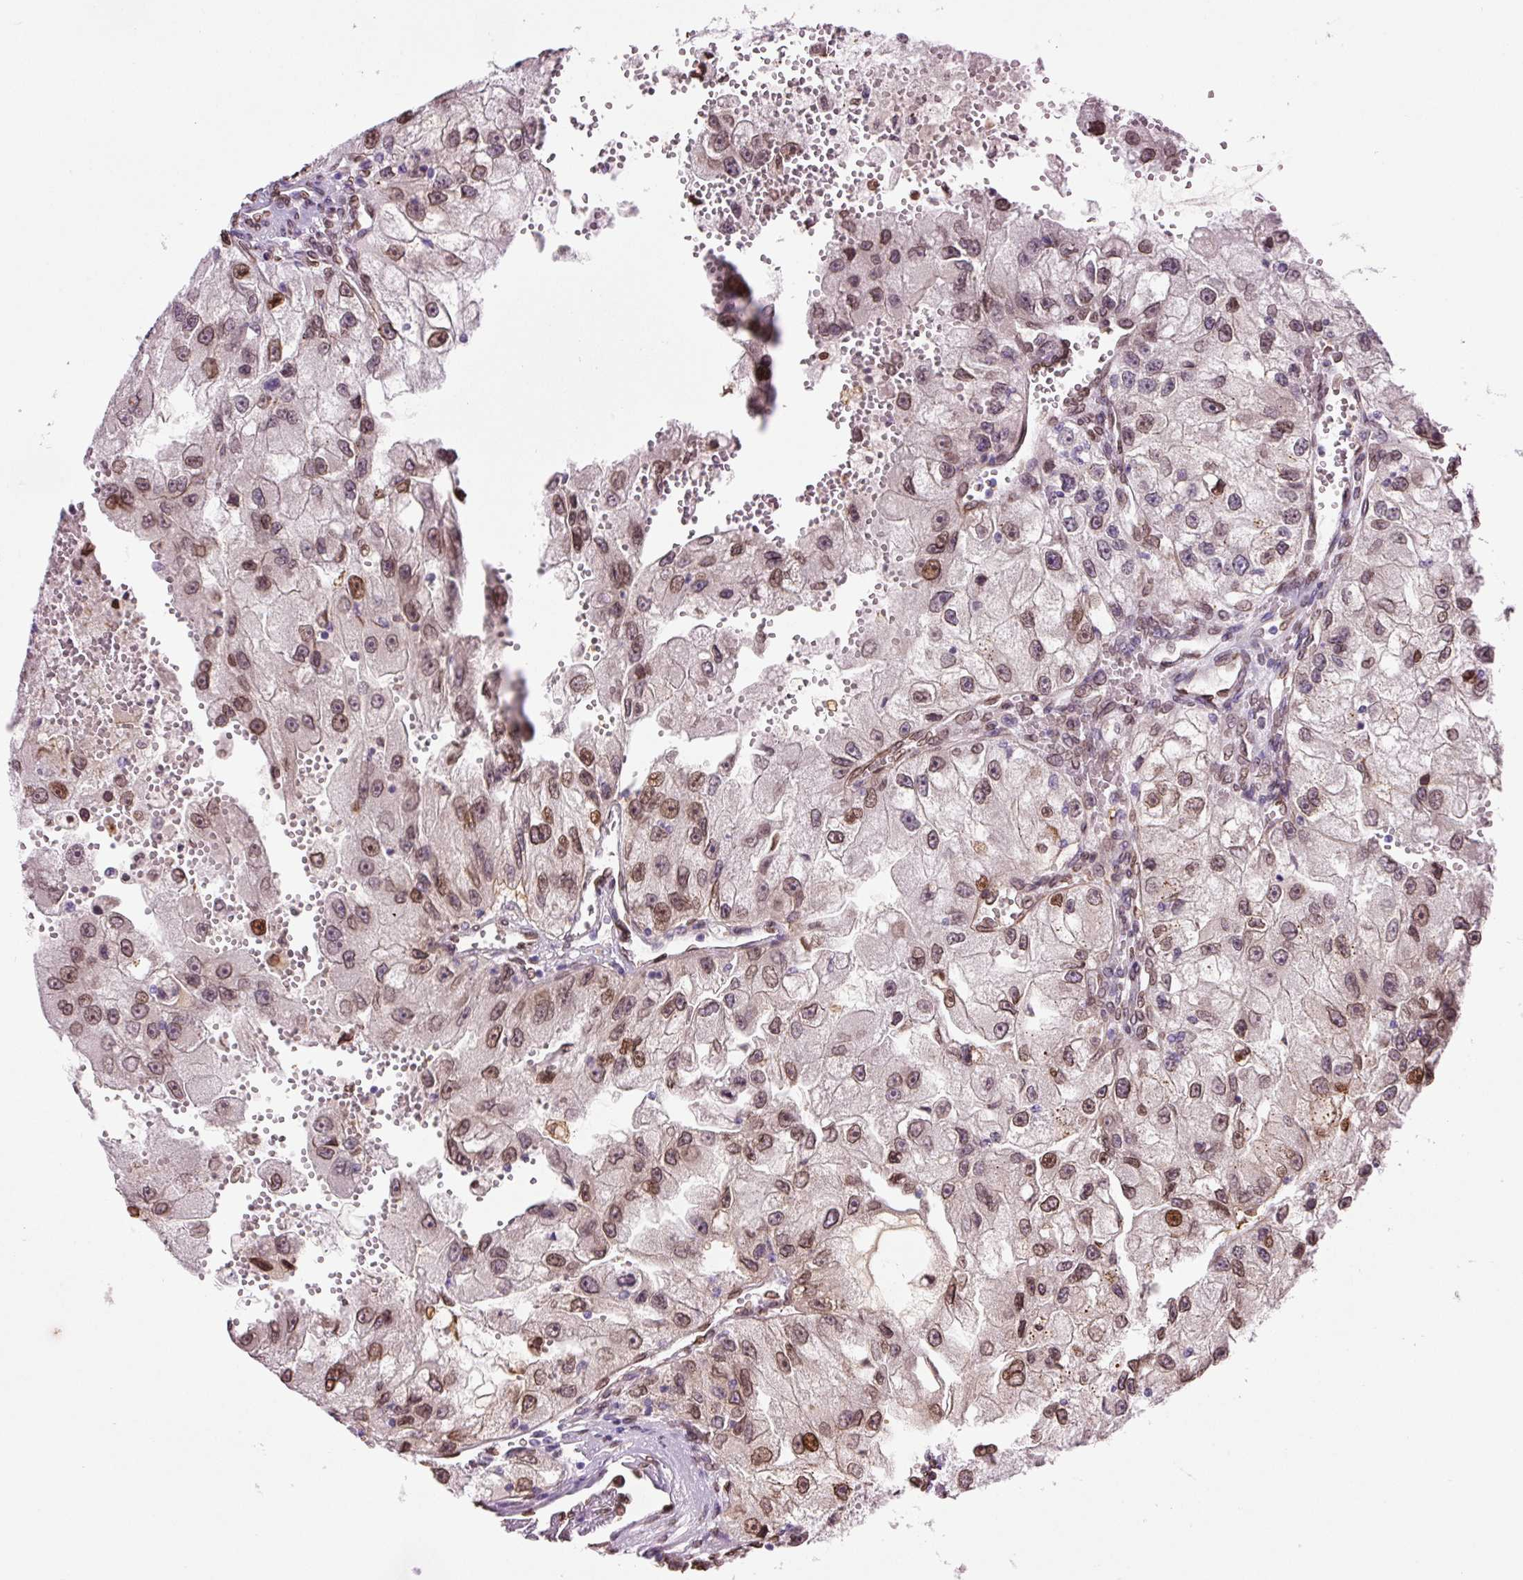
{"staining": {"intensity": "moderate", "quantity": ">75%", "location": "cytoplasmic/membranous,nuclear"}, "tissue": "renal cancer", "cell_type": "Tumor cells", "image_type": "cancer", "snomed": [{"axis": "morphology", "description": "Adenocarcinoma, NOS"}, {"axis": "topography", "description": "Kidney"}], "caption": "Brown immunohistochemical staining in human renal adenocarcinoma exhibits moderate cytoplasmic/membranous and nuclear positivity in approximately >75% of tumor cells.", "gene": "ZNF224", "patient": {"sex": "male", "age": 63}}